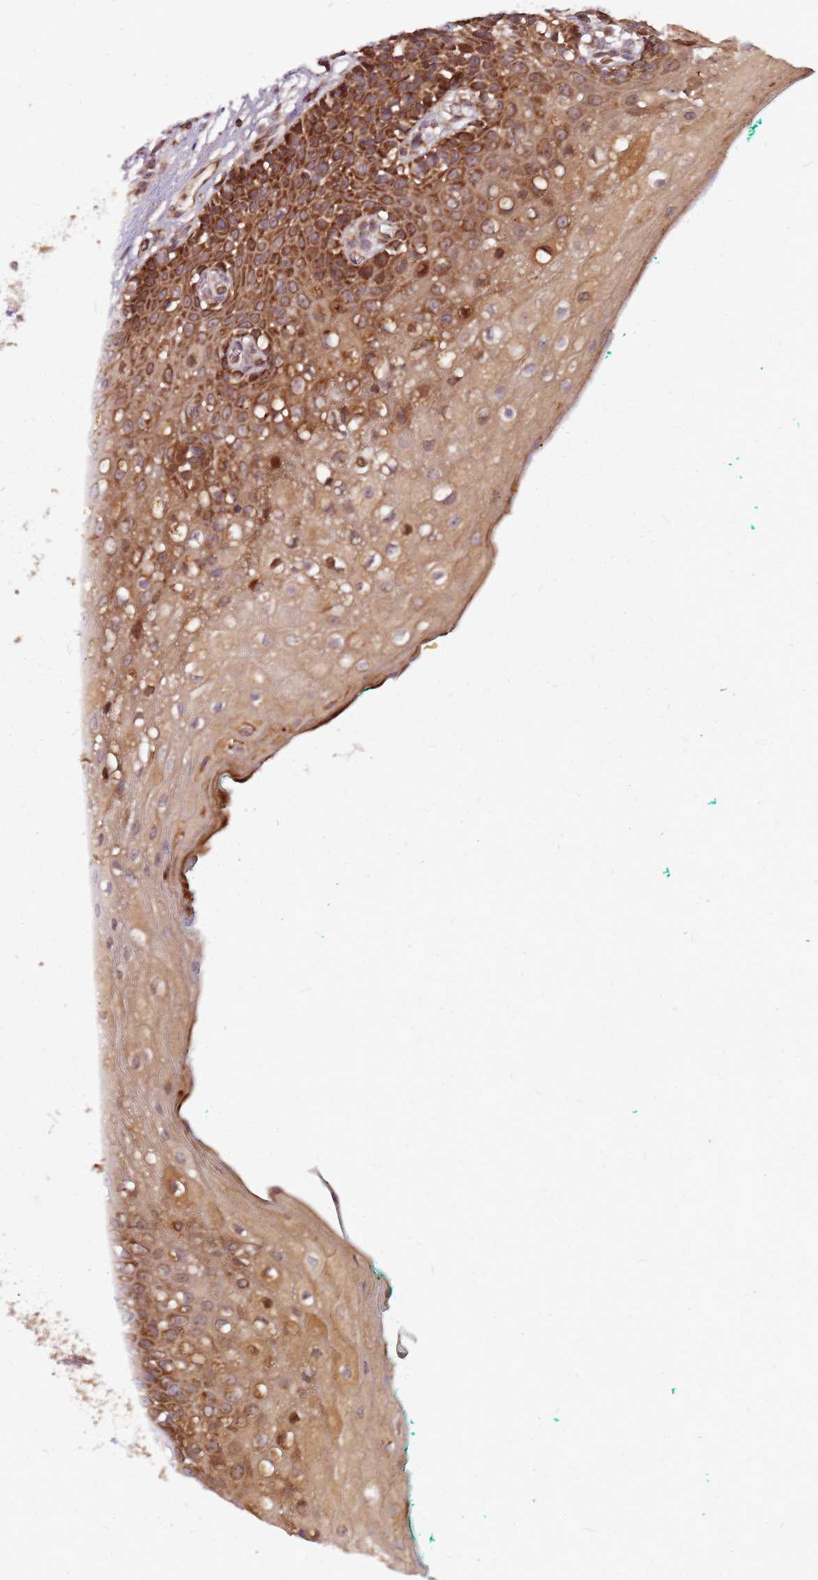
{"staining": {"intensity": "strong", "quantity": ">75%", "location": "cytoplasmic/membranous,nuclear"}, "tissue": "oral mucosa", "cell_type": "Squamous epithelial cells", "image_type": "normal", "snomed": [{"axis": "morphology", "description": "Normal tissue, NOS"}, {"axis": "morphology", "description": "Squamous cell carcinoma, NOS"}, {"axis": "topography", "description": "Oral tissue"}, {"axis": "topography", "description": "Tounge, NOS"}, {"axis": "topography", "description": "Head-Neck"}], "caption": "Brown immunohistochemical staining in benign oral mucosa displays strong cytoplasmic/membranous,nuclear expression in about >75% of squamous epithelial cells. (DAB (3,3'-diaminobenzidine) = brown stain, brightfield microscopy at high magnification).", "gene": "CCDC159", "patient": {"sex": "male", "age": 79}}